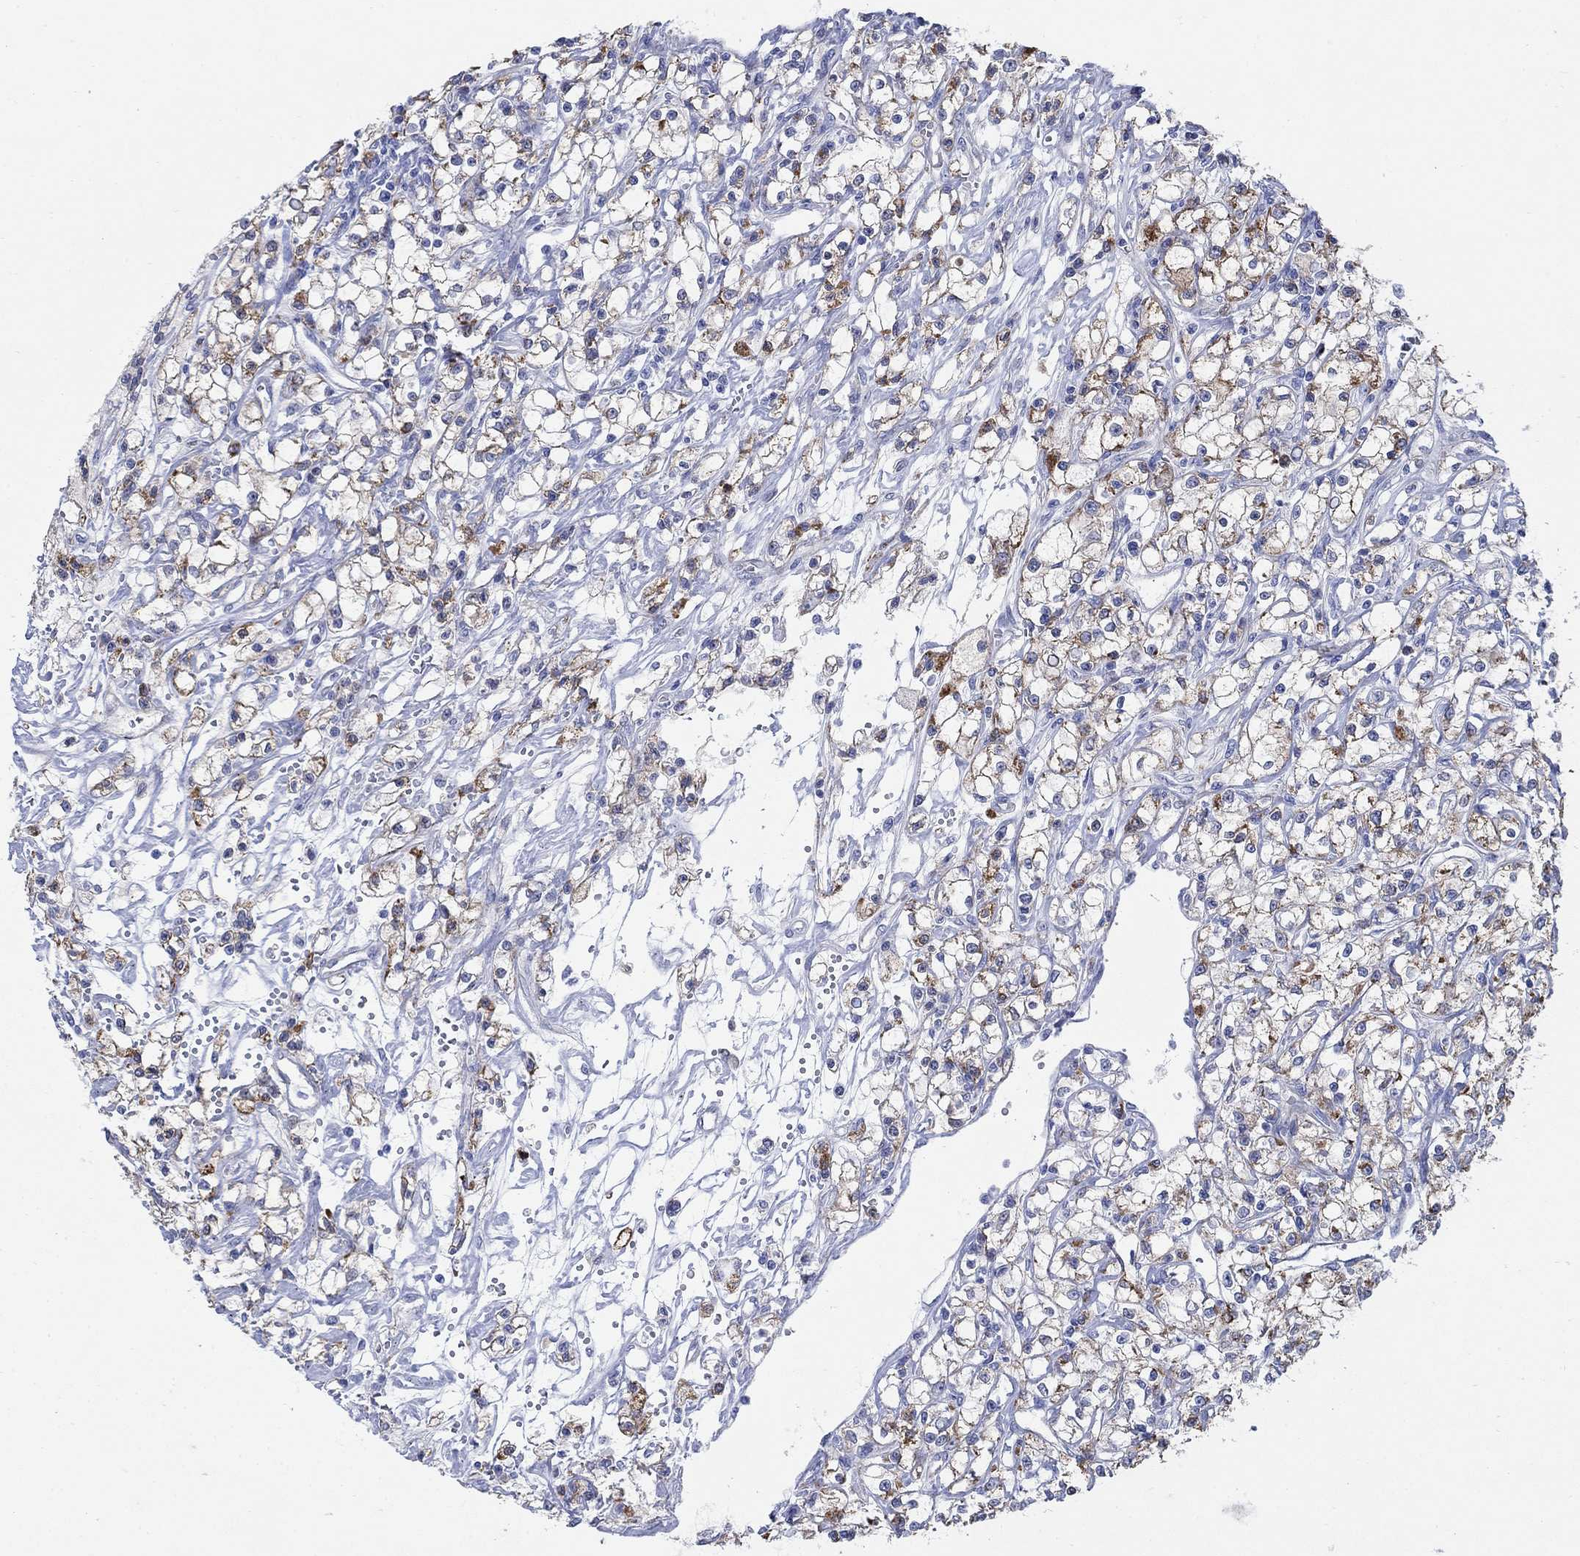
{"staining": {"intensity": "moderate", "quantity": "25%-75%", "location": "cytoplasmic/membranous"}, "tissue": "renal cancer", "cell_type": "Tumor cells", "image_type": "cancer", "snomed": [{"axis": "morphology", "description": "Adenocarcinoma, NOS"}, {"axis": "topography", "description": "Kidney"}], "caption": "Tumor cells show medium levels of moderate cytoplasmic/membranous expression in about 25%-75% of cells in human renal cancer.", "gene": "ZDHHC14", "patient": {"sex": "female", "age": 59}}